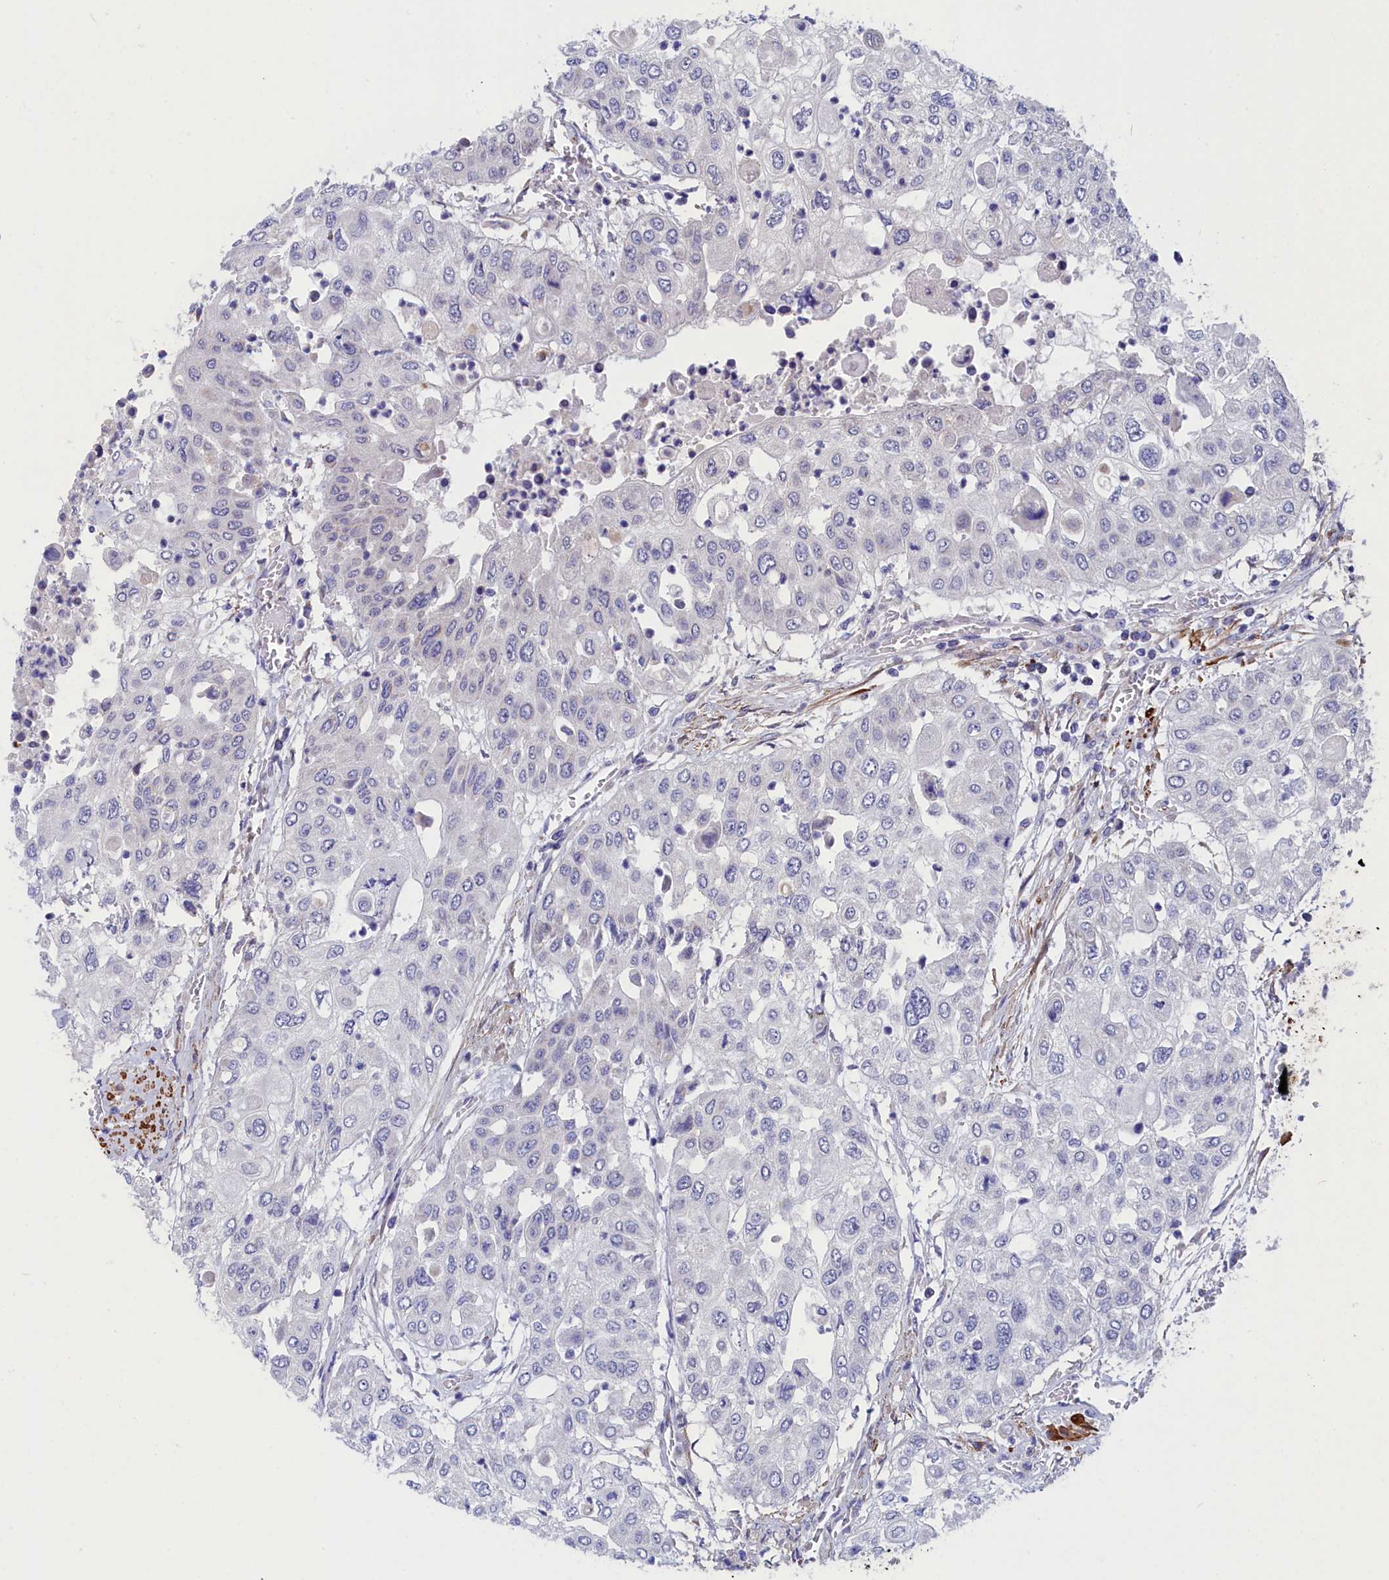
{"staining": {"intensity": "negative", "quantity": "none", "location": "none"}, "tissue": "urothelial cancer", "cell_type": "Tumor cells", "image_type": "cancer", "snomed": [{"axis": "morphology", "description": "Urothelial carcinoma, High grade"}, {"axis": "topography", "description": "Urinary bladder"}], "caption": "There is no significant positivity in tumor cells of urothelial cancer.", "gene": "TUBGCP4", "patient": {"sex": "female", "age": 79}}